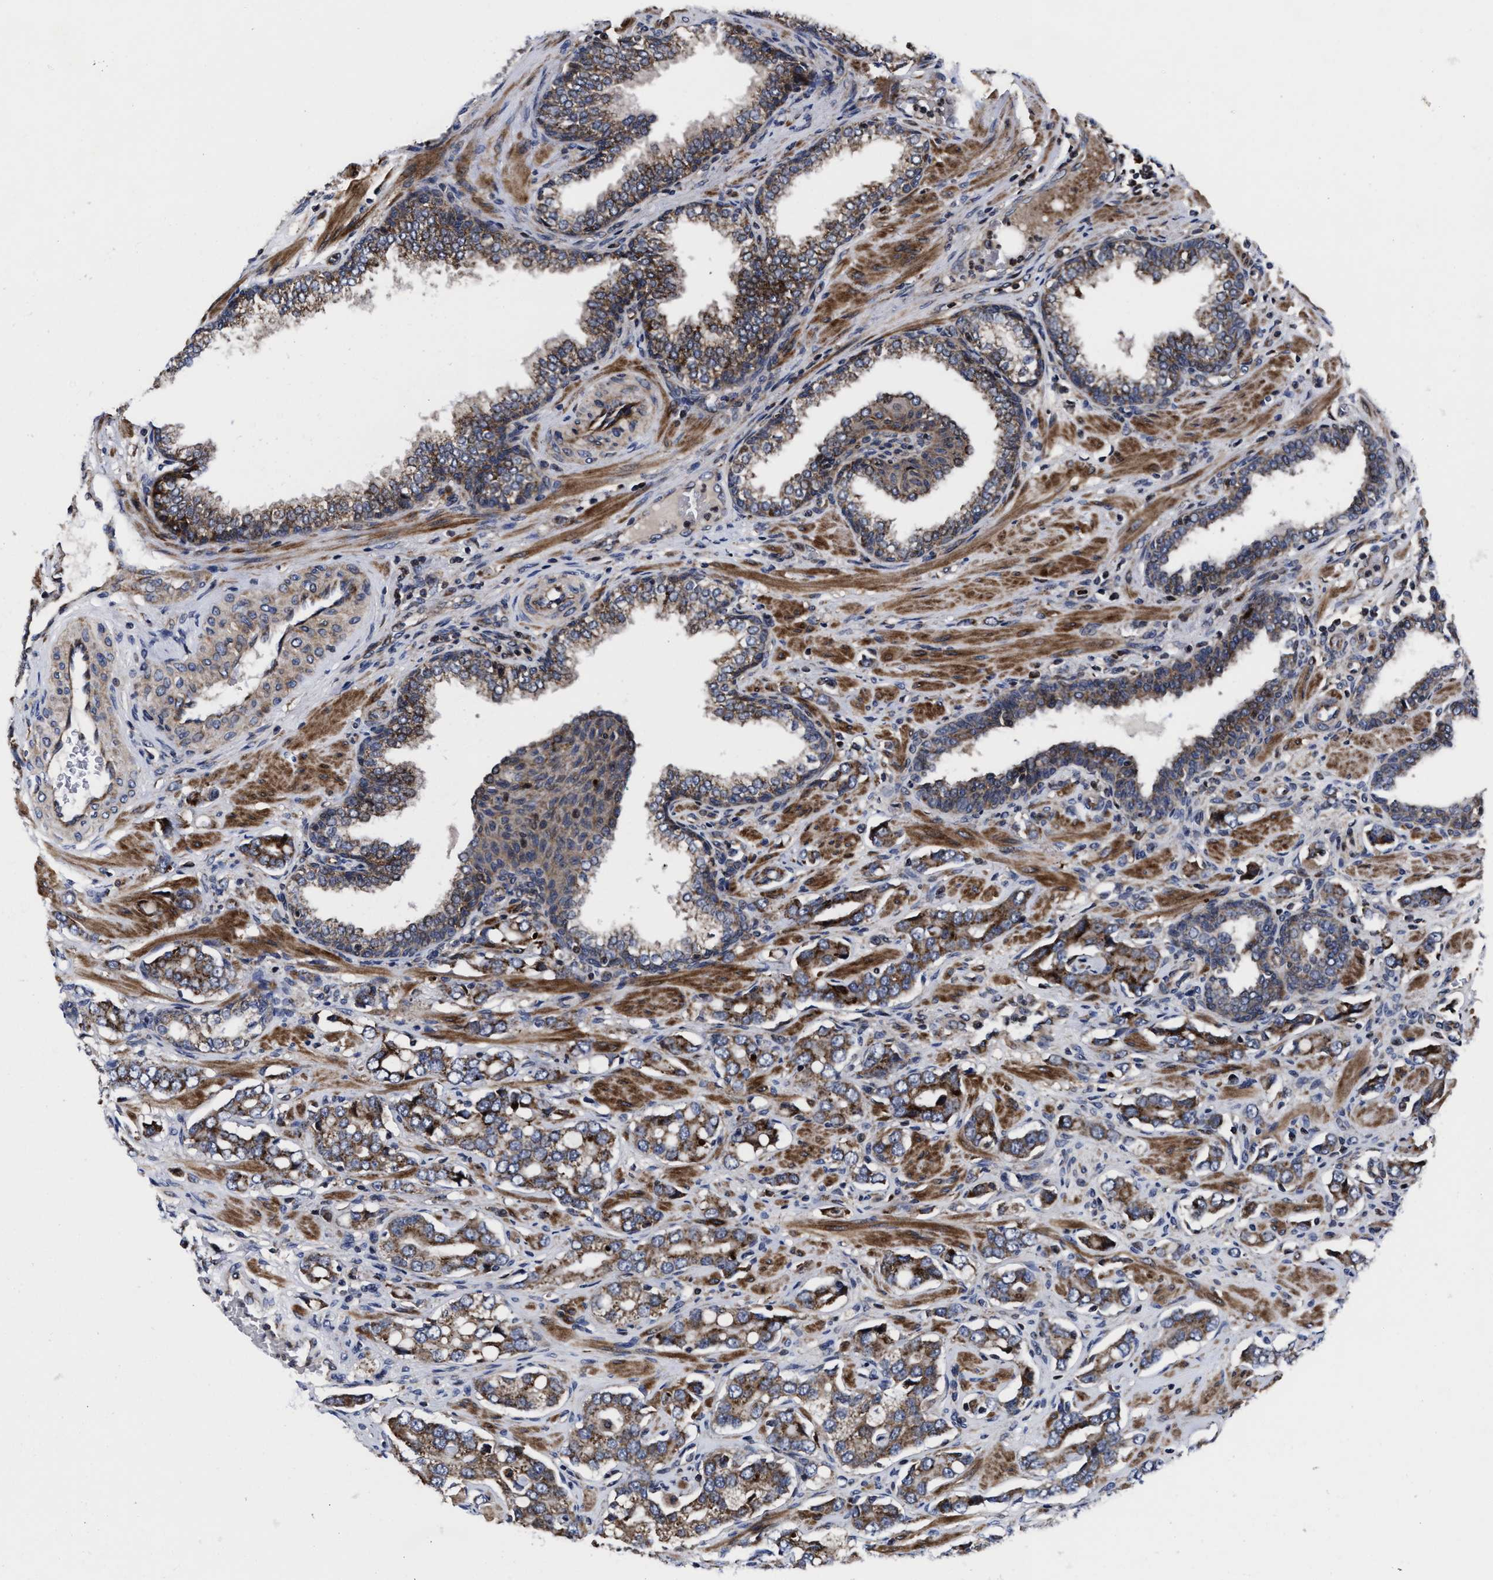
{"staining": {"intensity": "moderate", "quantity": ">75%", "location": "cytoplasmic/membranous"}, "tissue": "prostate cancer", "cell_type": "Tumor cells", "image_type": "cancer", "snomed": [{"axis": "morphology", "description": "Adenocarcinoma, High grade"}, {"axis": "topography", "description": "Prostate"}], "caption": "This is a photomicrograph of immunohistochemistry staining of prostate cancer (high-grade adenocarcinoma), which shows moderate positivity in the cytoplasmic/membranous of tumor cells.", "gene": "MRPL50", "patient": {"sex": "male", "age": 52}}